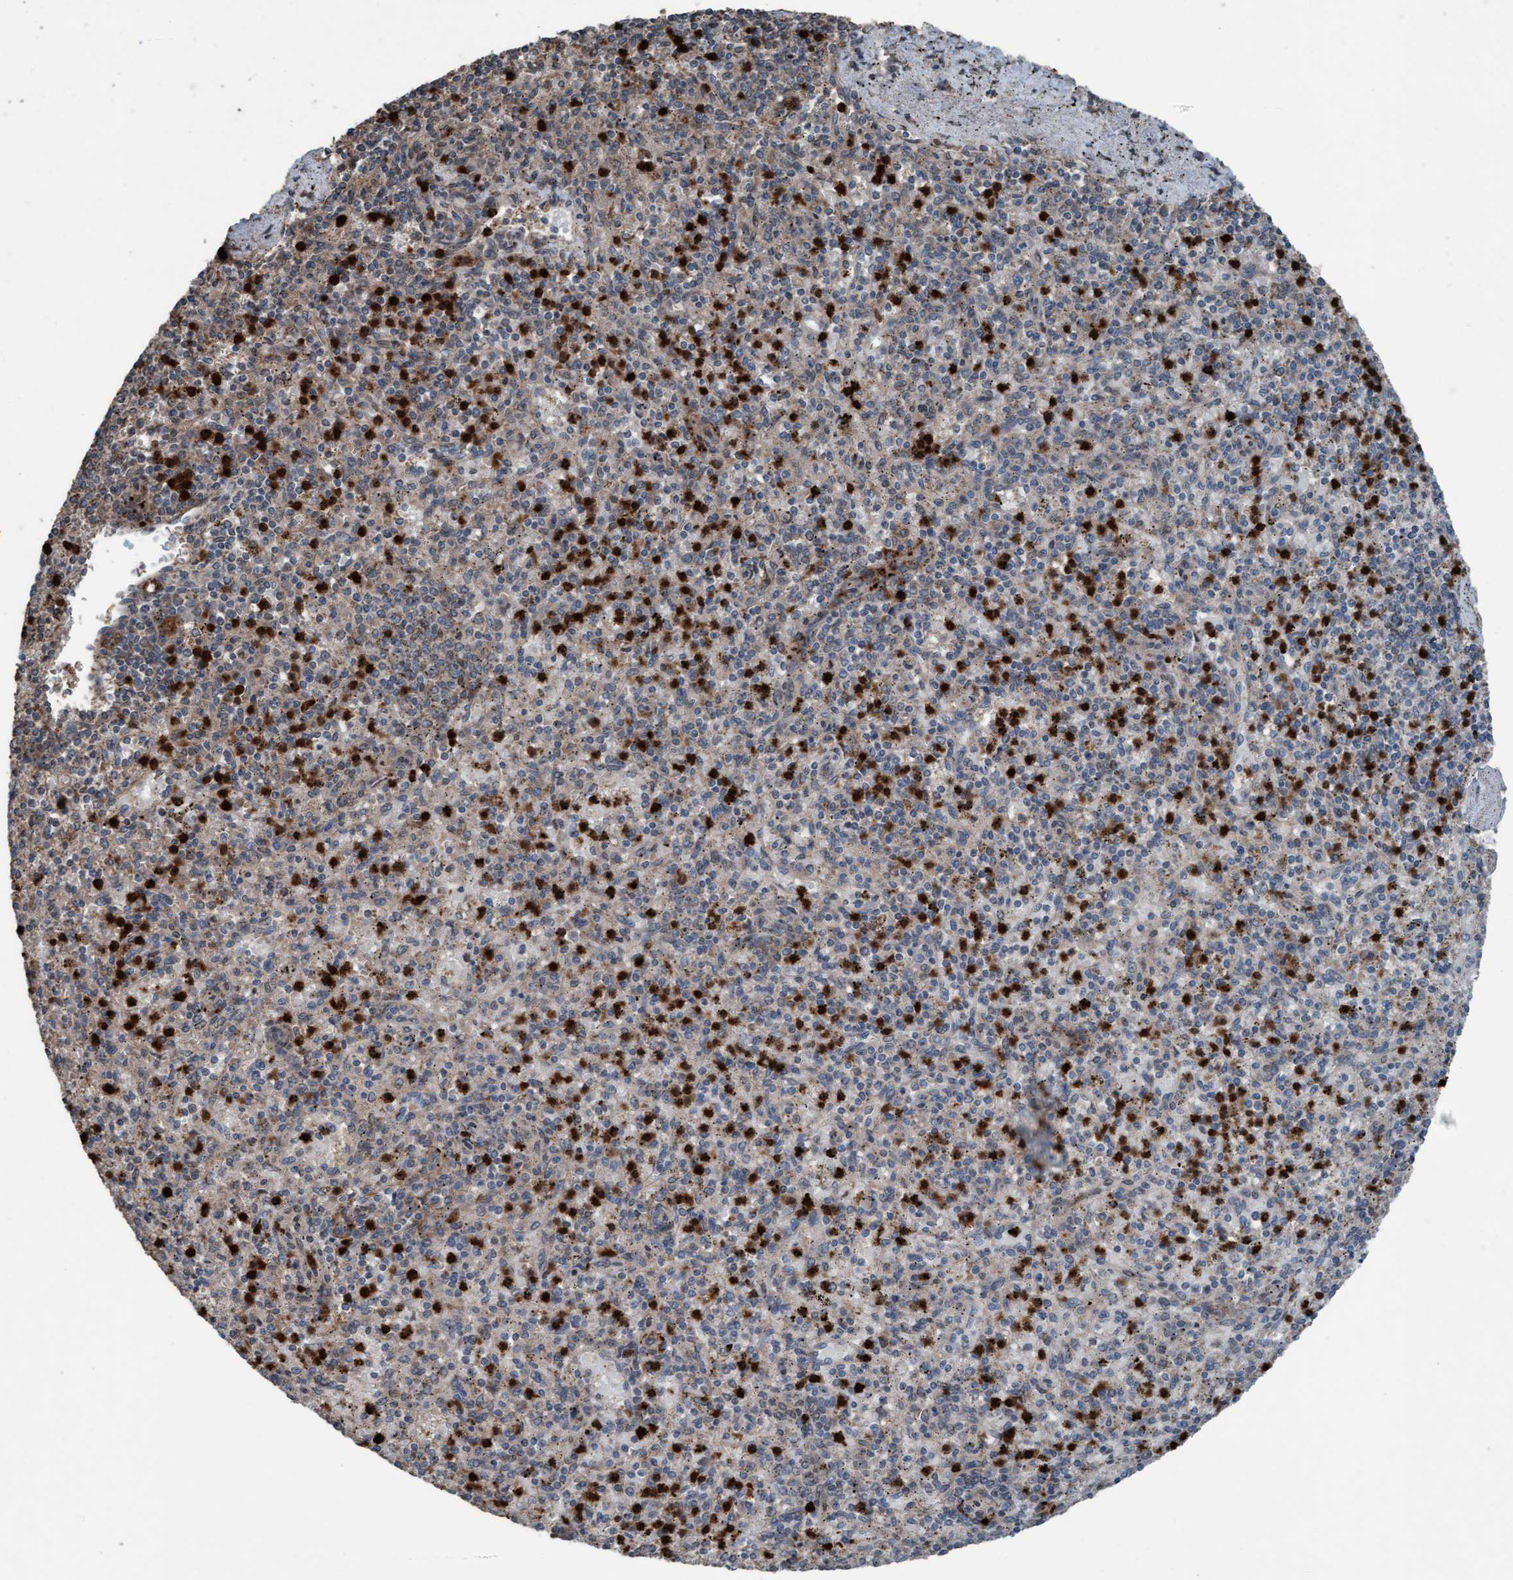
{"staining": {"intensity": "strong", "quantity": "25%-75%", "location": "cytoplasmic/membranous,nuclear"}, "tissue": "spleen", "cell_type": "Cells in red pulp", "image_type": "normal", "snomed": [{"axis": "morphology", "description": "Normal tissue, NOS"}, {"axis": "topography", "description": "Spleen"}], "caption": "Protein staining by IHC shows strong cytoplasmic/membranous,nuclear positivity in about 25%-75% of cells in red pulp in normal spleen.", "gene": "PLXNB2", "patient": {"sex": "male", "age": 72}}